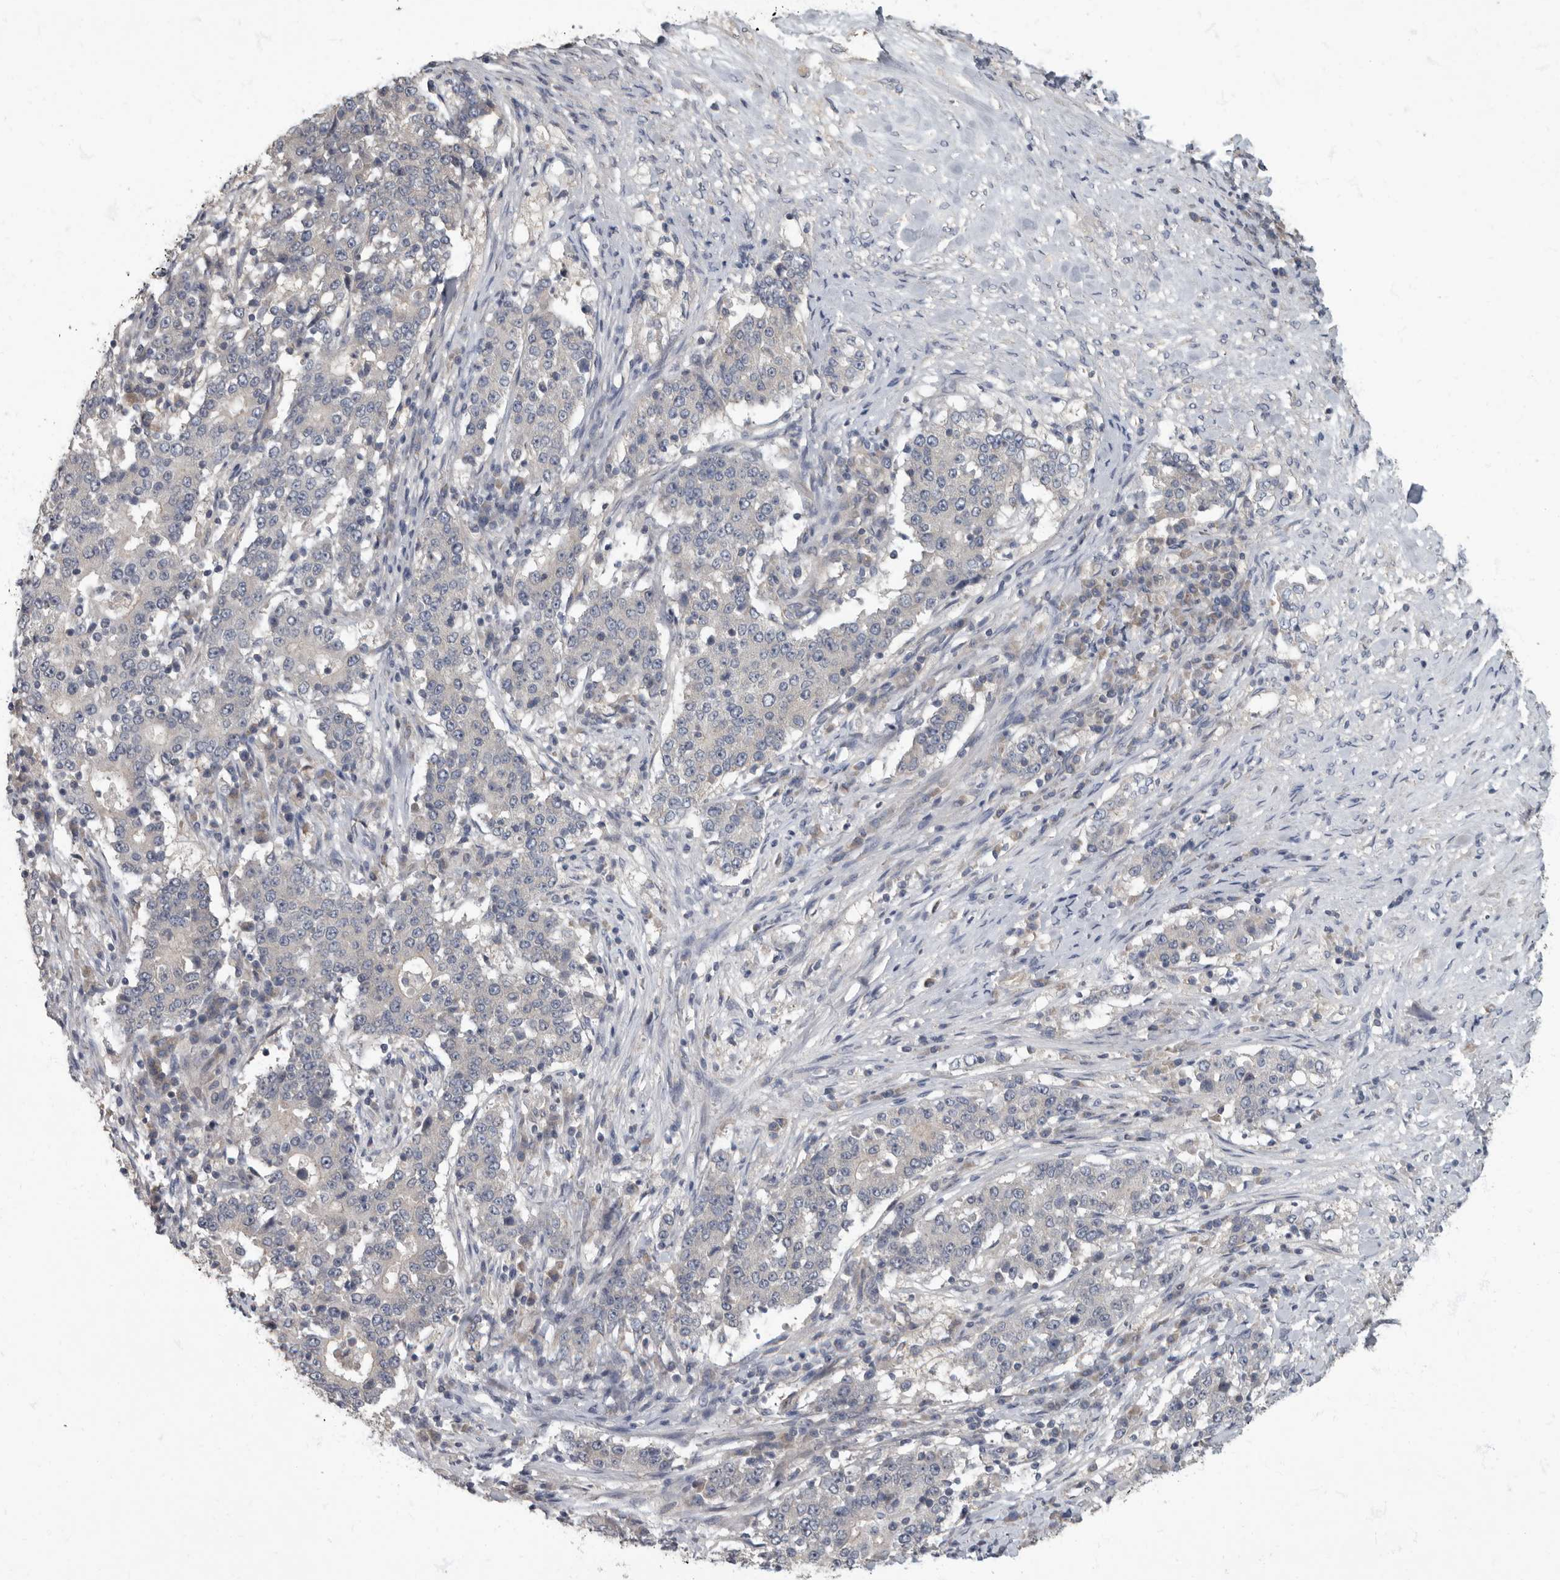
{"staining": {"intensity": "negative", "quantity": "none", "location": "none"}, "tissue": "stomach cancer", "cell_type": "Tumor cells", "image_type": "cancer", "snomed": [{"axis": "morphology", "description": "Adenocarcinoma, NOS"}, {"axis": "topography", "description": "Stomach"}], "caption": "Immunohistochemistry histopathology image of neoplastic tissue: human stomach cancer stained with DAB demonstrates no significant protein staining in tumor cells.", "gene": "PDK1", "patient": {"sex": "male", "age": 59}}